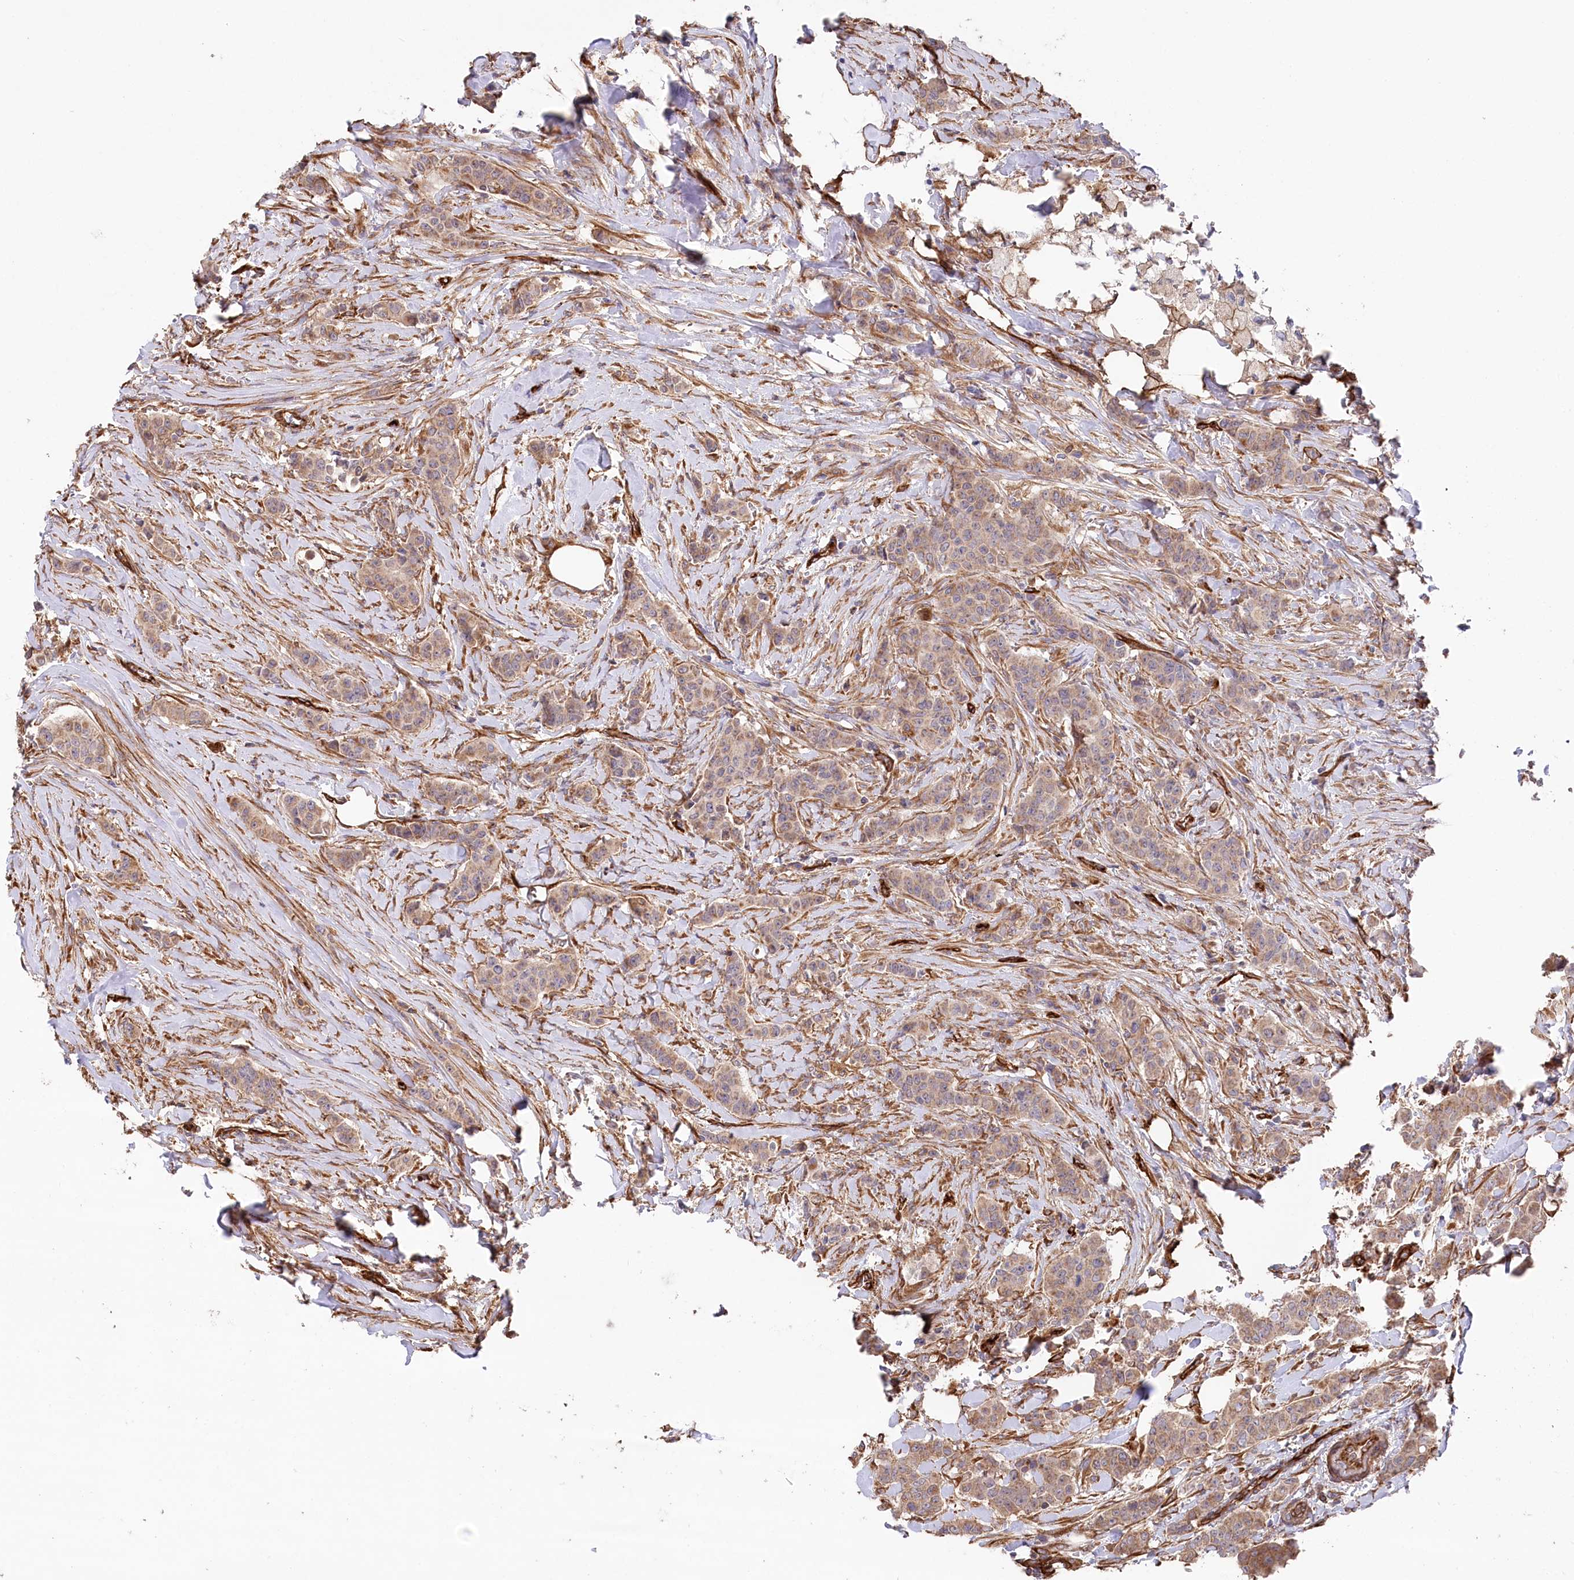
{"staining": {"intensity": "moderate", "quantity": ">75%", "location": "cytoplasmic/membranous"}, "tissue": "breast cancer", "cell_type": "Tumor cells", "image_type": "cancer", "snomed": [{"axis": "morphology", "description": "Duct carcinoma"}, {"axis": "topography", "description": "Breast"}], "caption": "A brown stain highlights moderate cytoplasmic/membranous positivity of a protein in human breast cancer (infiltrating ductal carcinoma) tumor cells.", "gene": "MTPAP", "patient": {"sex": "female", "age": 40}}